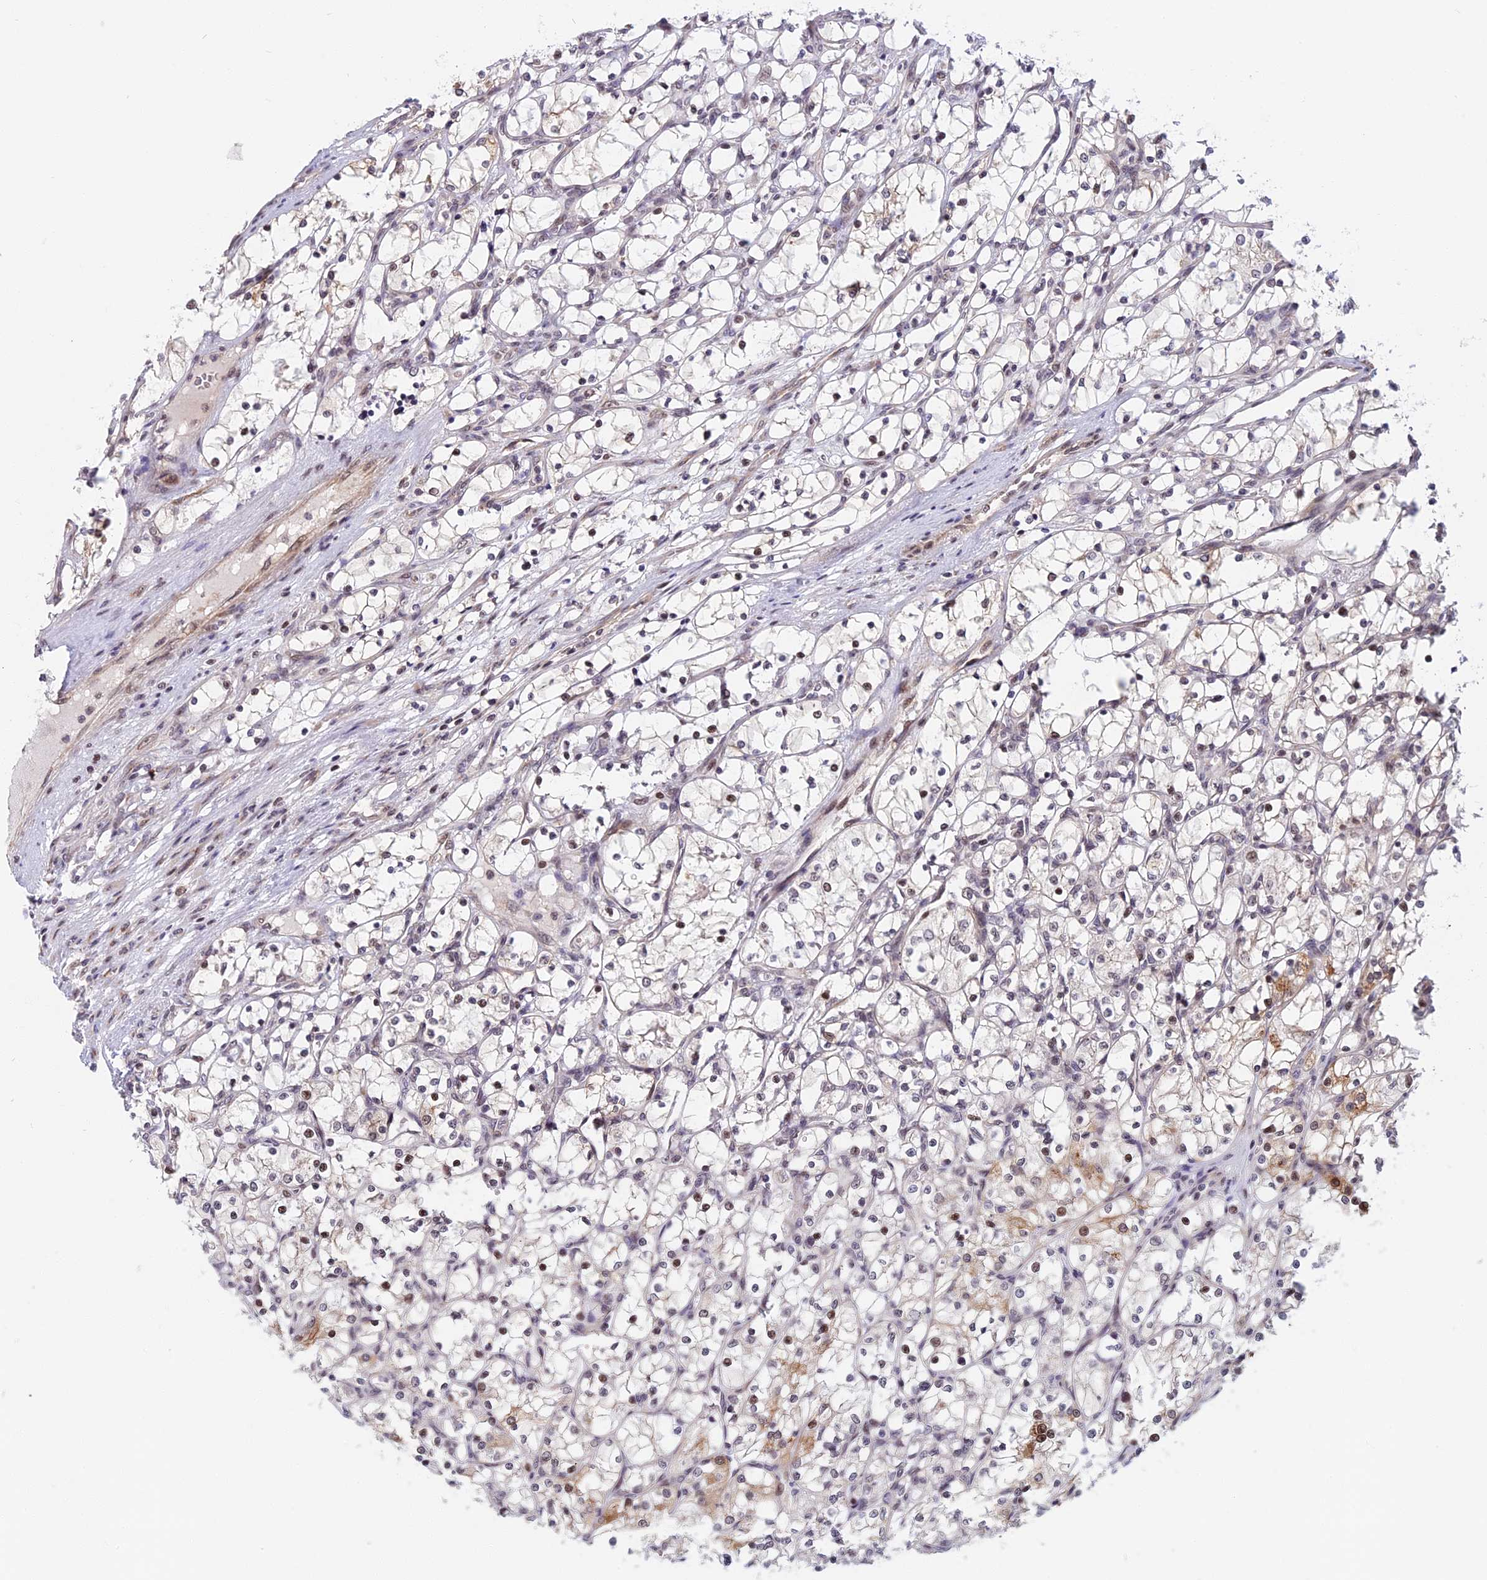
{"staining": {"intensity": "weak", "quantity": "<25%", "location": "nuclear"}, "tissue": "renal cancer", "cell_type": "Tumor cells", "image_type": "cancer", "snomed": [{"axis": "morphology", "description": "Adenocarcinoma, NOS"}, {"axis": "topography", "description": "Kidney"}], "caption": "Image shows no protein expression in tumor cells of renal cancer (adenocarcinoma) tissue.", "gene": "CCDC113", "patient": {"sex": "female", "age": 69}}